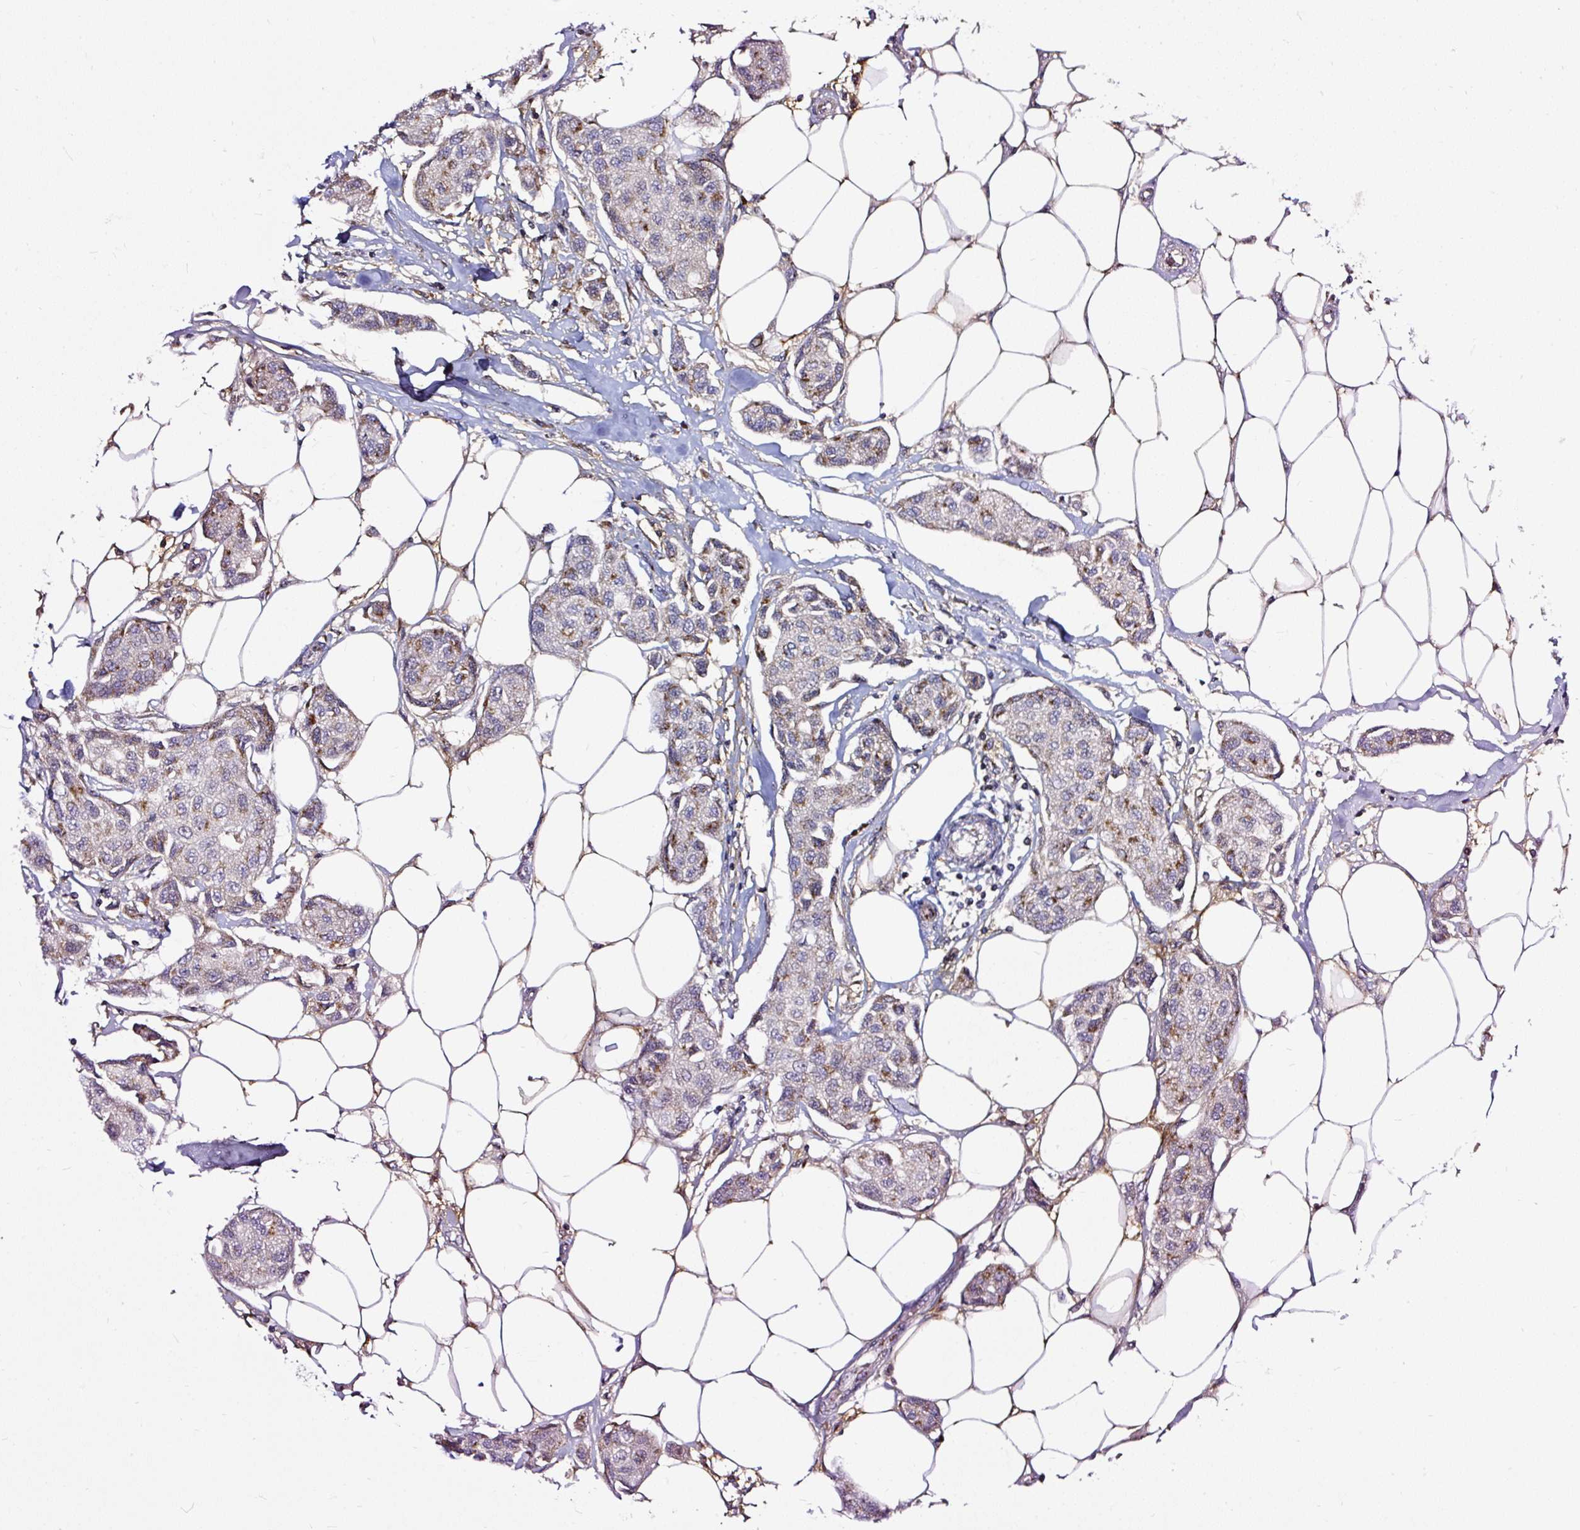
{"staining": {"intensity": "moderate", "quantity": "<25%", "location": "cytoplasmic/membranous"}, "tissue": "breast cancer", "cell_type": "Tumor cells", "image_type": "cancer", "snomed": [{"axis": "morphology", "description": "Duct carcinoma"}, {"axis": "topography", "description": "Breast"}, {"axis": "topography", "description": "Lymph node"}], "caption": "Breast infiltrating ductal carcinoma stained with immunohistochemistry demonstrates moderate cytoplasmic/membranous positivity in about <25% of tumor cells. (DAB = brown stain, brightfield microscopy at high magnification).", "gene": "MSMP", "patient": {"sex": "female", "age": 80}}